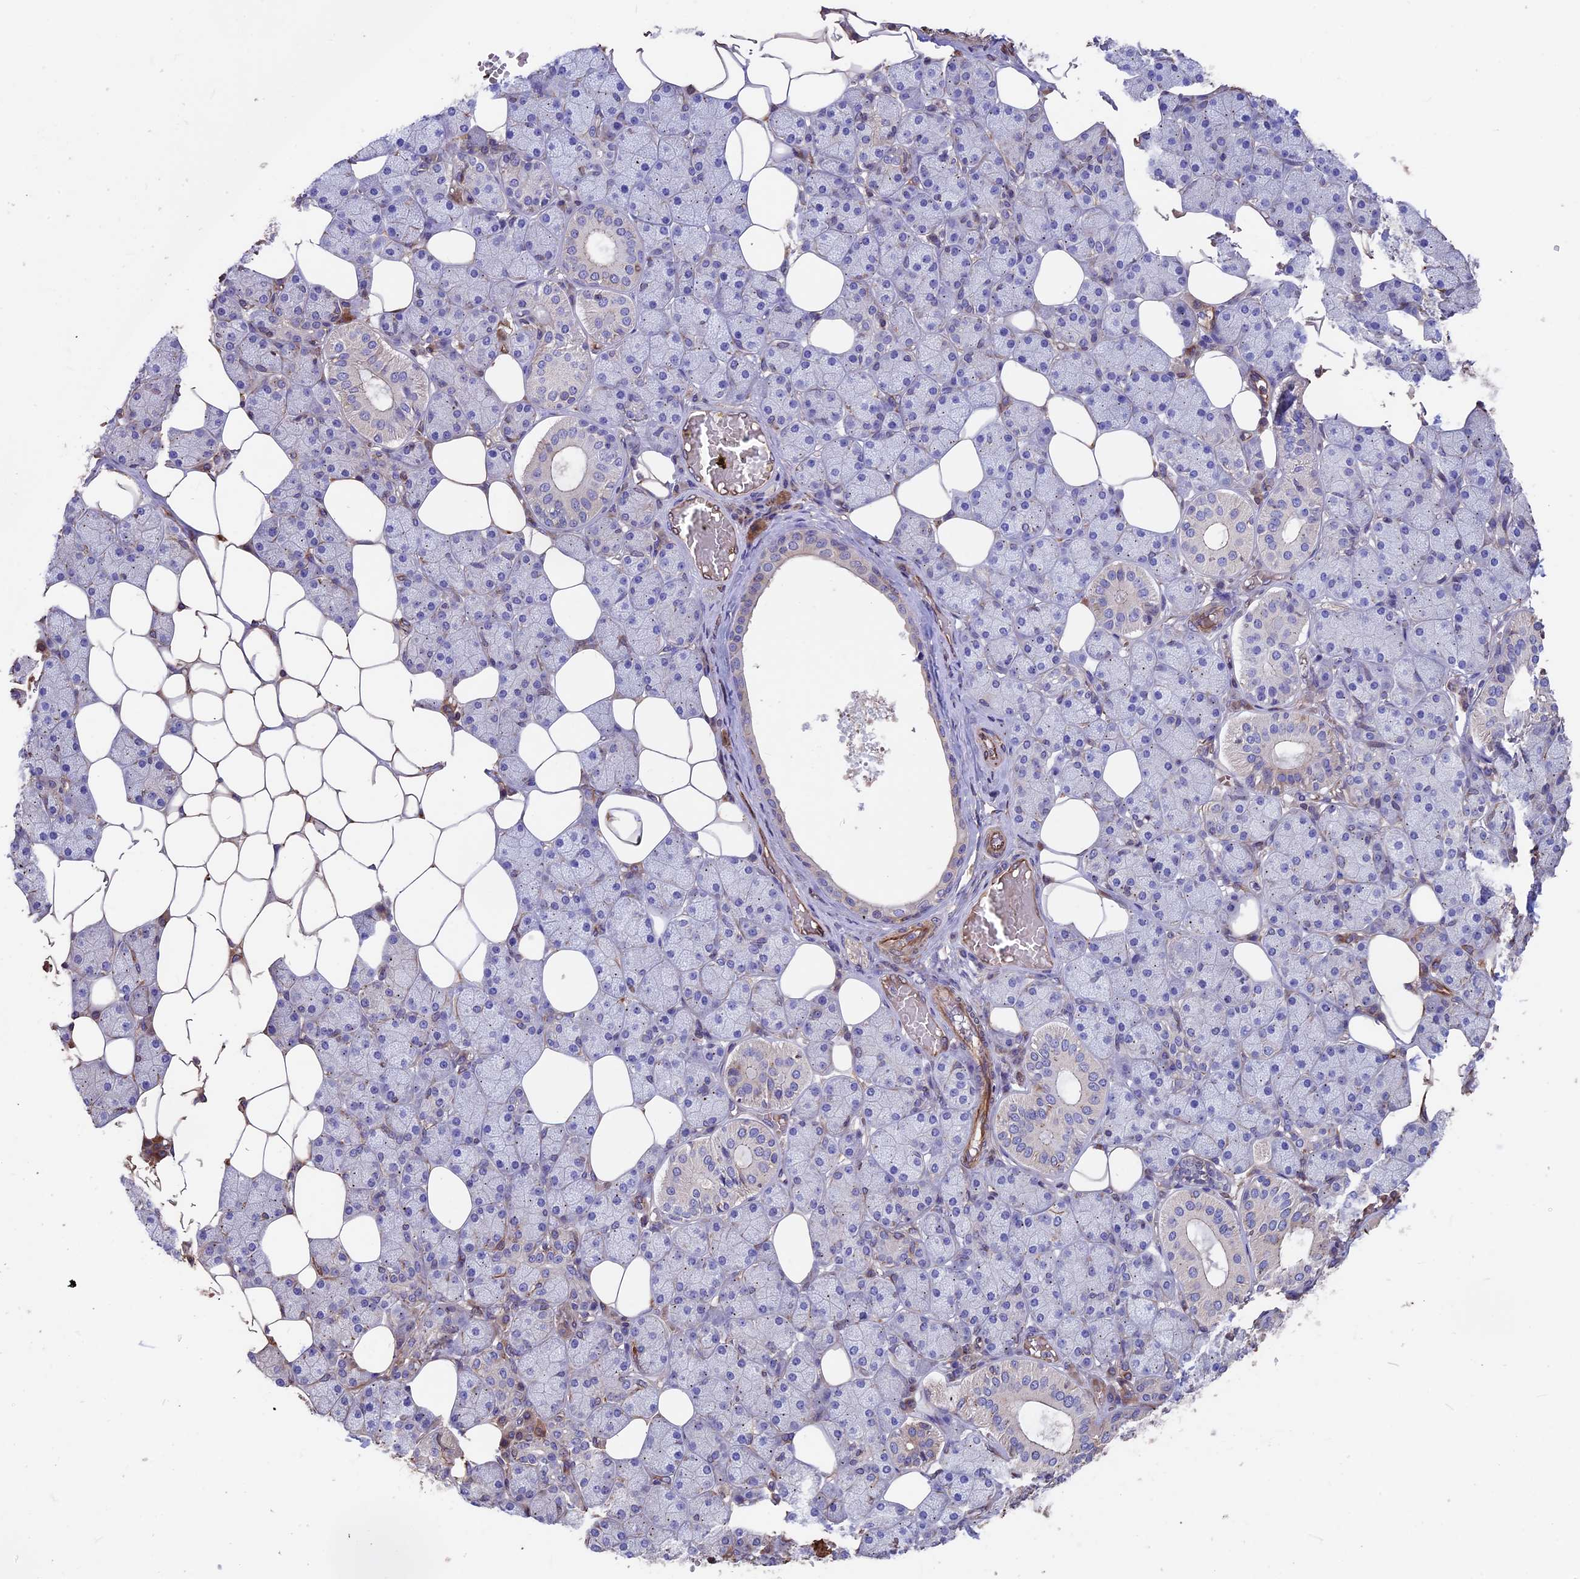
{"staining": {"intensity": "negative", "quantity": "none", "location": "none"}, "tissue": "salivary gland", "cell_type": "Glandular cells", "image_type": "normal", "snomed": [{"axis": "morphology", "description": "Normal tissue, NOS"}, {"axis": "topography", "description": "Salivary gland"}], "caption": "An immunohistochemistry (IHC) histopathology image of normal salivary gland is shown. There is no staining in glandular cells of salivary gland. Brightfield microscopy of immunohistochemistry (IHC) stained with DAB (3,3'-diaminobenzidine) (brown) and hematoxylin (blue), captured at high magnification.", "gene": "SEH1L", "patient": {"sex": "female", "age": 33}}